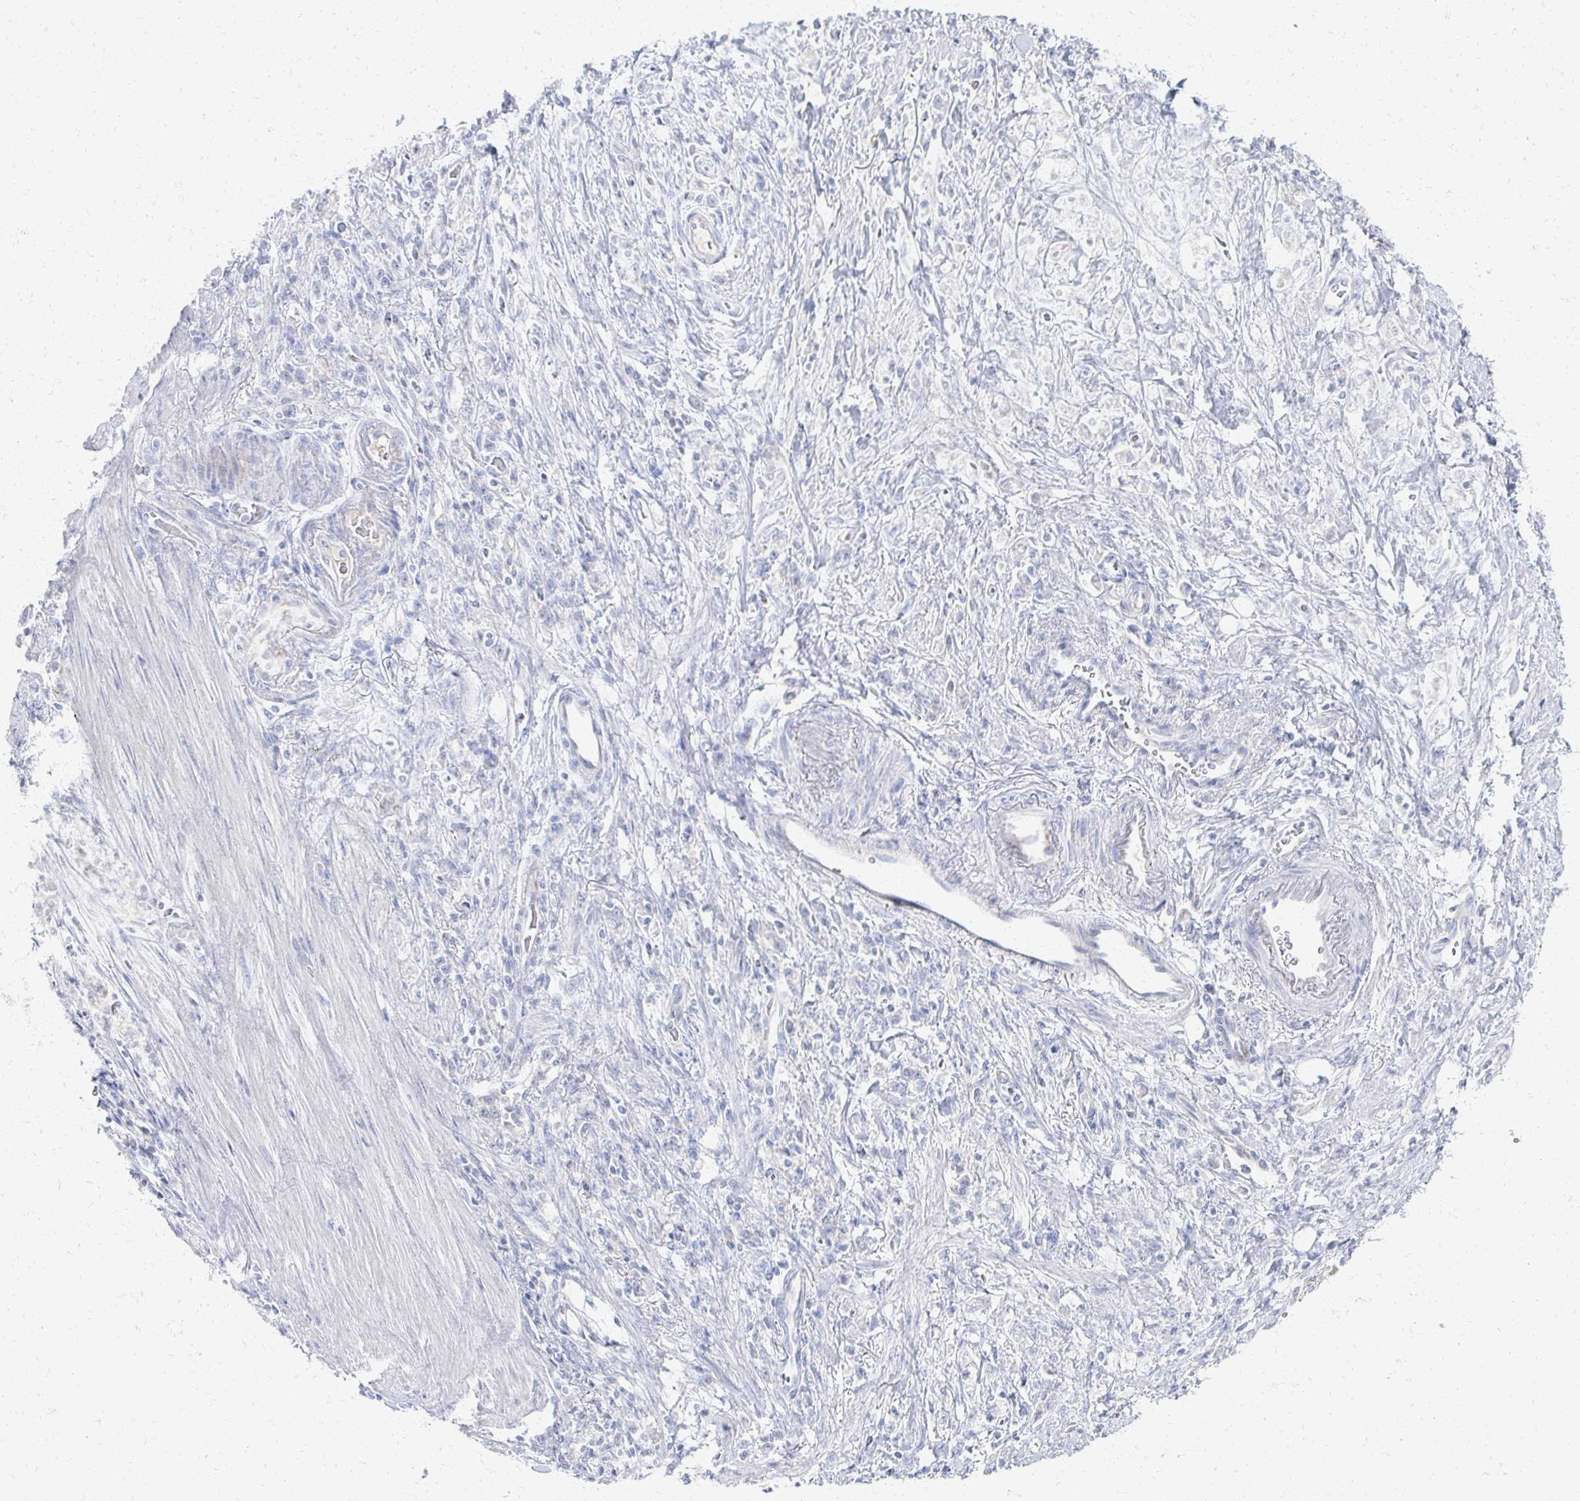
{"staining": {"intensity": "negative", "quantity": "none", "location": "none"}, "tissue": "stomach cancer", "cell_type": "Tumor cells", "image_type": "cancer", "snomed": [{"axis": "morphology", "description": "Adenocarcinoma, NOS"}, {"axis": "topography", "description": "Stomach"}], "caption": "Immunohistochemistry micrograph of neoplastic tissue: human stomach cancer (adenocarcinoma) stained with DAB (3,3'-diaminobenzidine) exhibits no significant protein staining in tumor cells.", "gene": "PRR20A", "patient": {"sex": "male", "age": 77}}